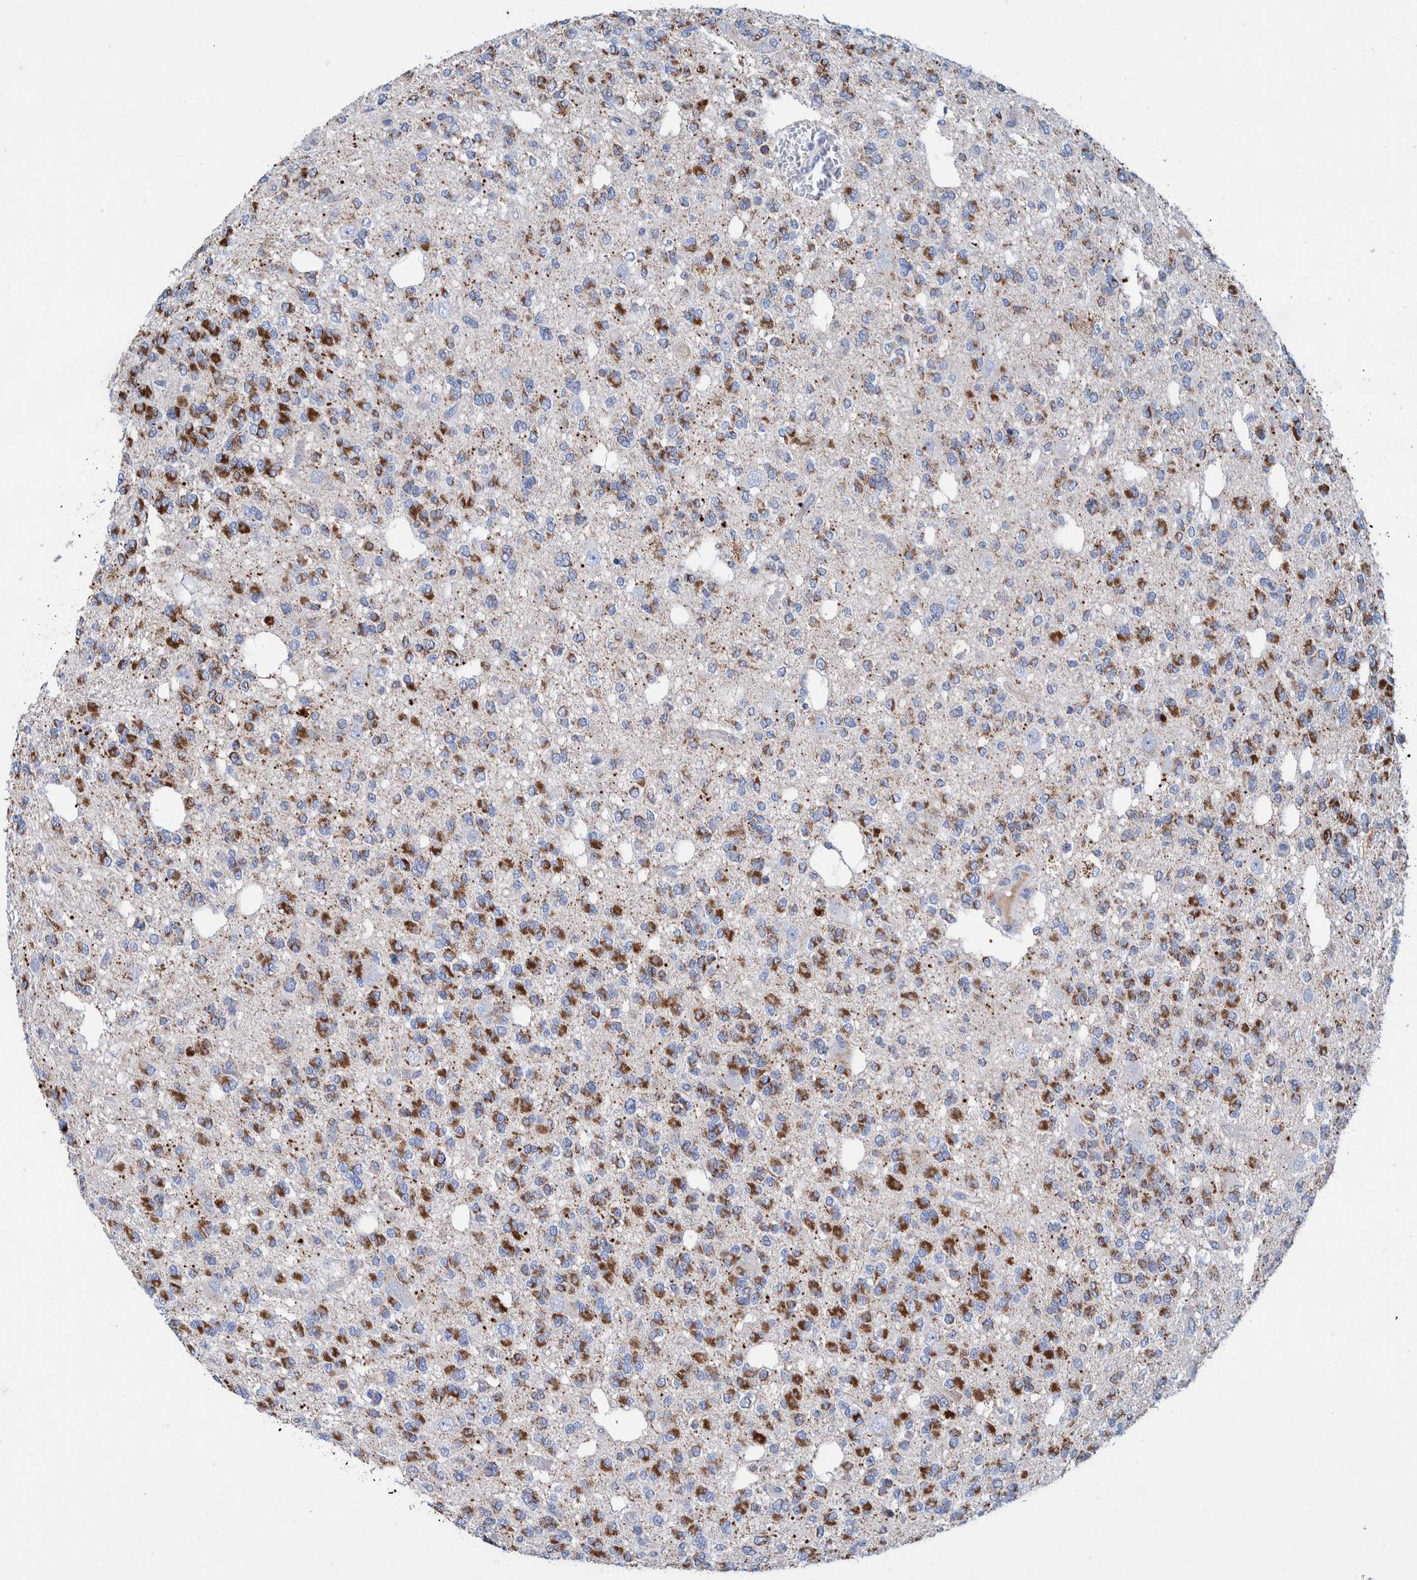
{"staining": {"intensity": "strong", "quantity": ">75%", "location": "cytoplasmic/membranous"}, "tissue": "glioma", "cell_type": "Tumor cells", "image_type": "cancer", "snomed": [{"axis": "morphology", "description": "Glioma, malignant, Low grade"}, {"axis": "topography", "description": "Brain"}], "caption": "Human glioma stained with a brown dye shows strong cytoplasmic/membranous positive positivity in approximately >75% of tumor cells.", "gene": "DECR1", "patient": {"sex": "male", "age": 38}}